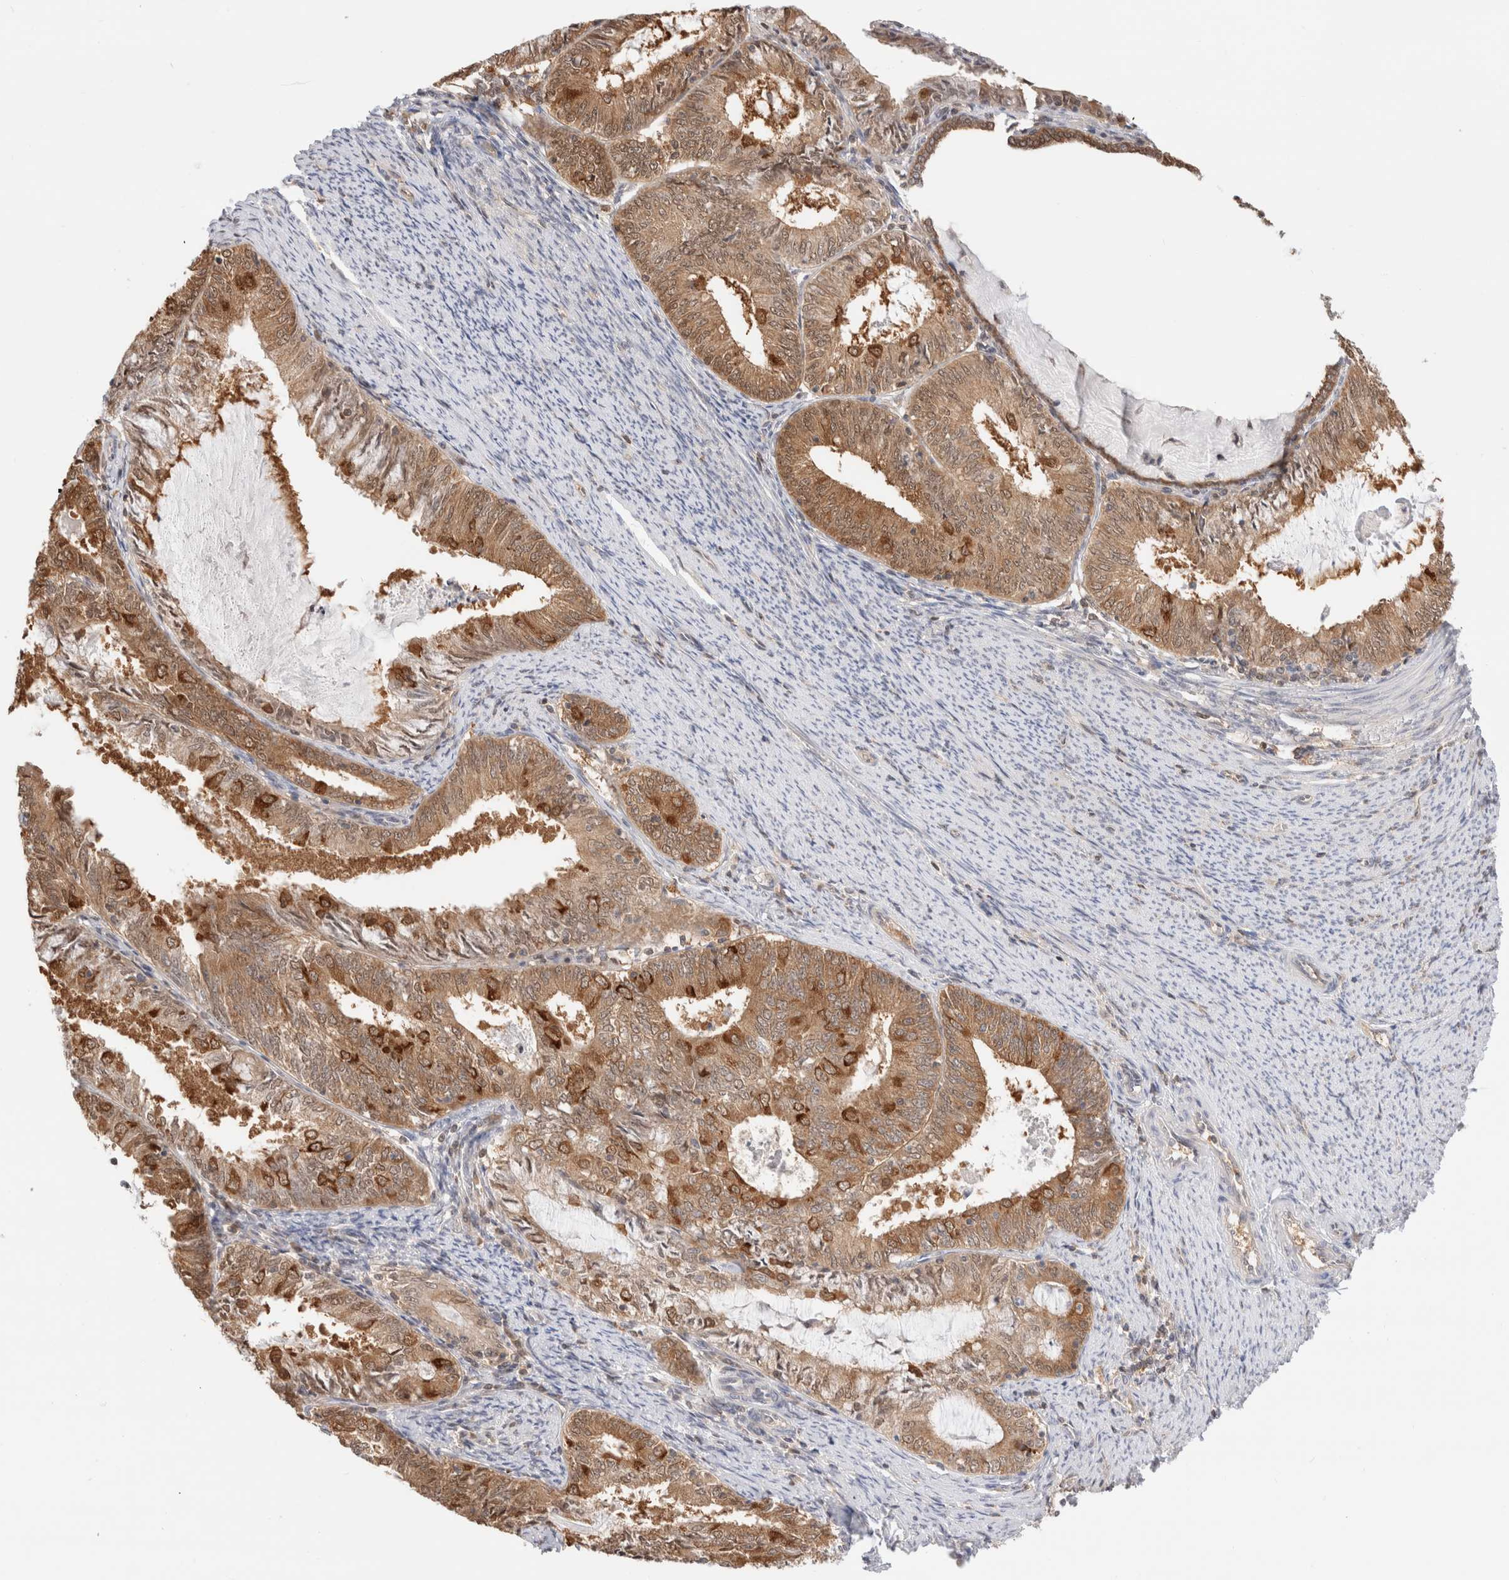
{"staining": {"intensity": "moderate", "quantity": ">75%", "location": "cytoplasmic/membranous,nuclear"}, "tissue": "endometrial cancer", "cell_type": "Tumor cells", "image_type": "cancer", "snomed": [{"axis": "morphology", "description": "Adenocarcinoma, NOS"}, {"axis": "topography", "description": "Endometrium"}], "caption": "Endometrial cancer tissue demonstrates moderate cytoplasmic/membranous and nuclear expression in approximately >75% of tumor cells, visualized by immunohistochemistry.", "gene": "C17orf97", "patient": {"sex": "female", "age": 57}}